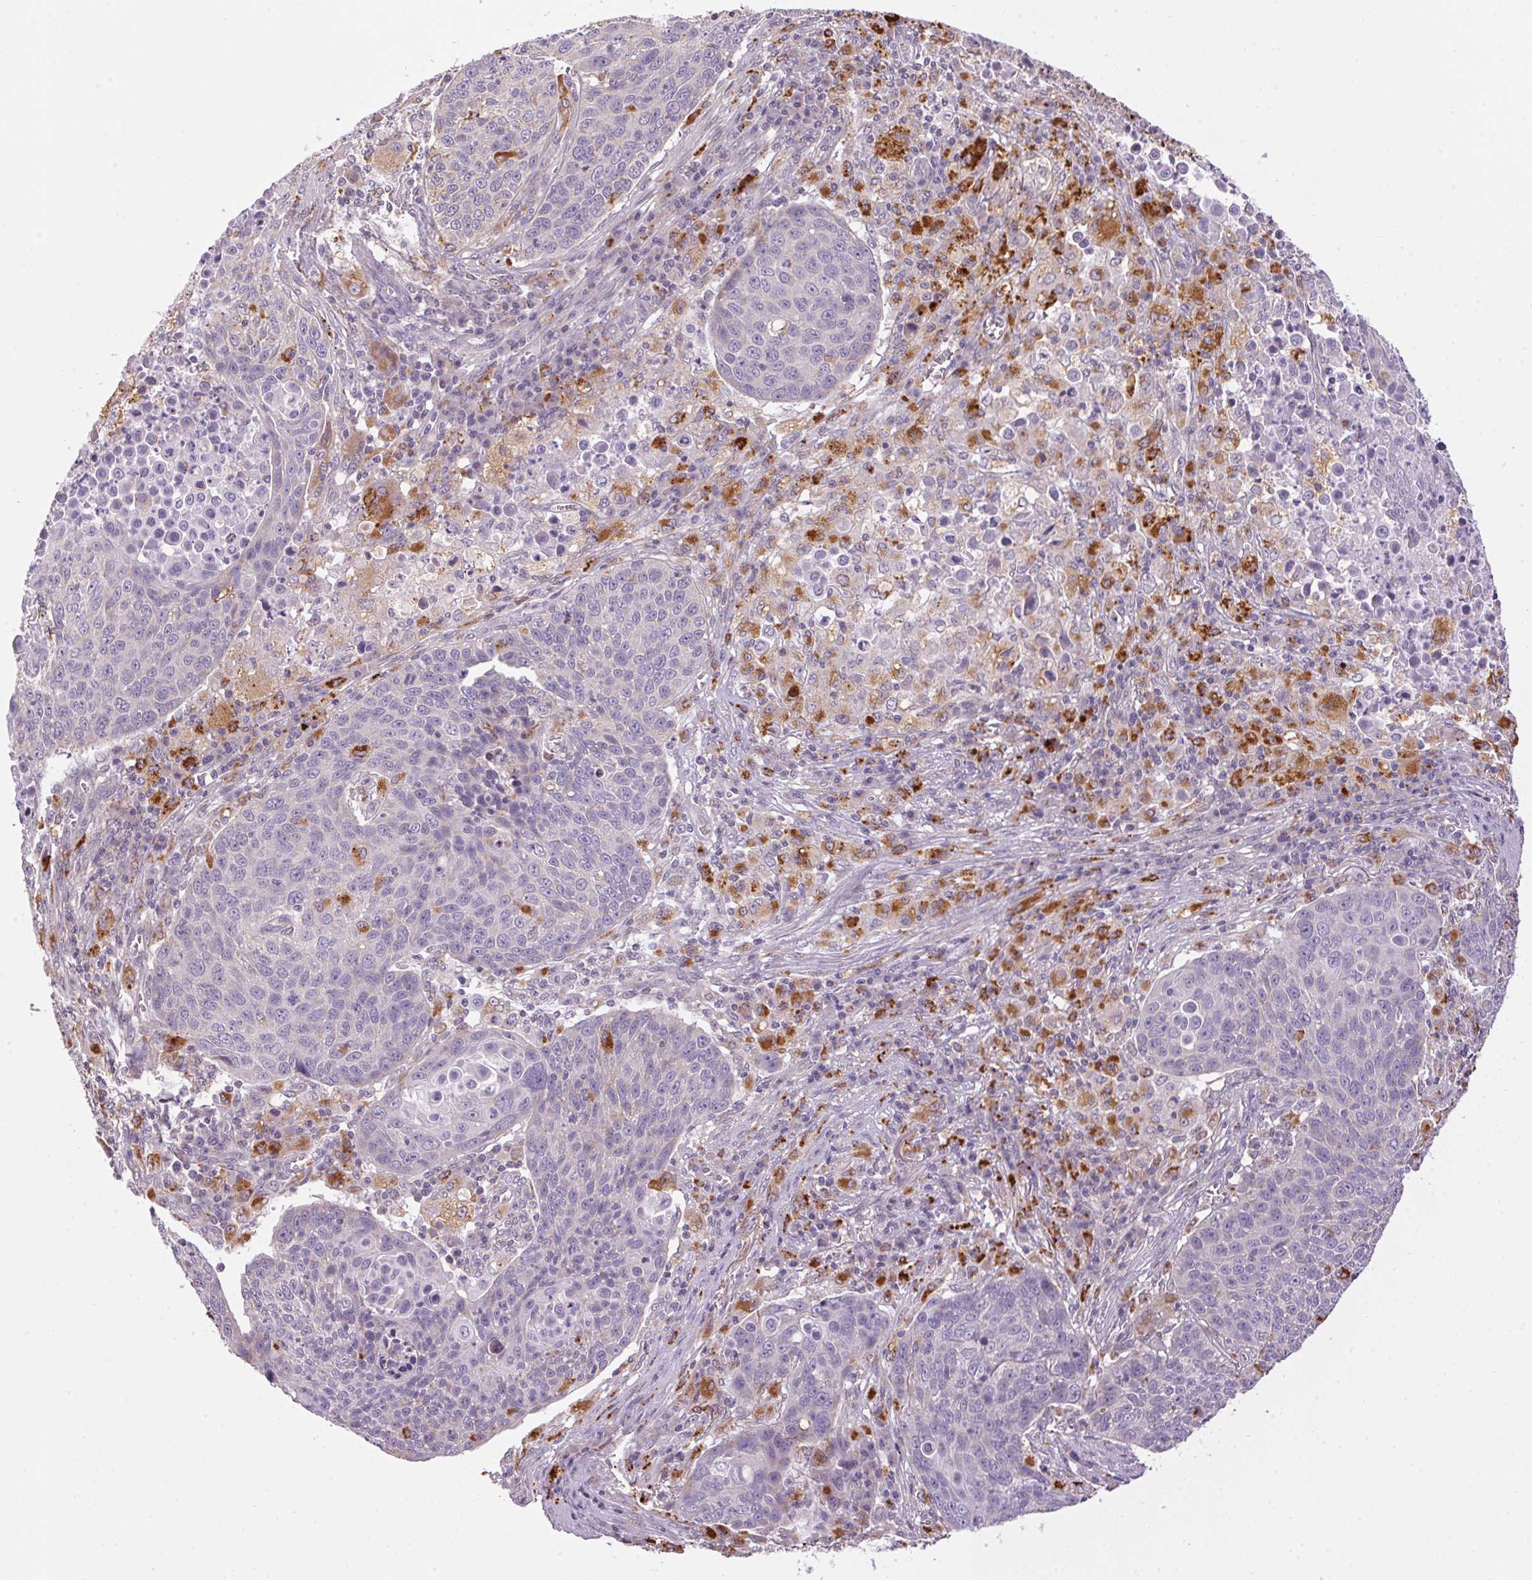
{"staining": {"intensity": "negative", "quantity": "none", "location": "none"}, "tissue": "lung cancer", "cell_type": "Tumor cells", "image_type": "cancer", "snomed": [{"axis": "morphology", "description": "Squamous cell carcinoma, NOS"}, {"axis": "topography", "description": "Lung"}], "caption": "Immunohistochemical staining of lung cancer (squamous cell carcinoma) reveals no significant positivity in tumor cells.", "gene": "ADH5", "patient": {"sex": "male", "age": 78}}